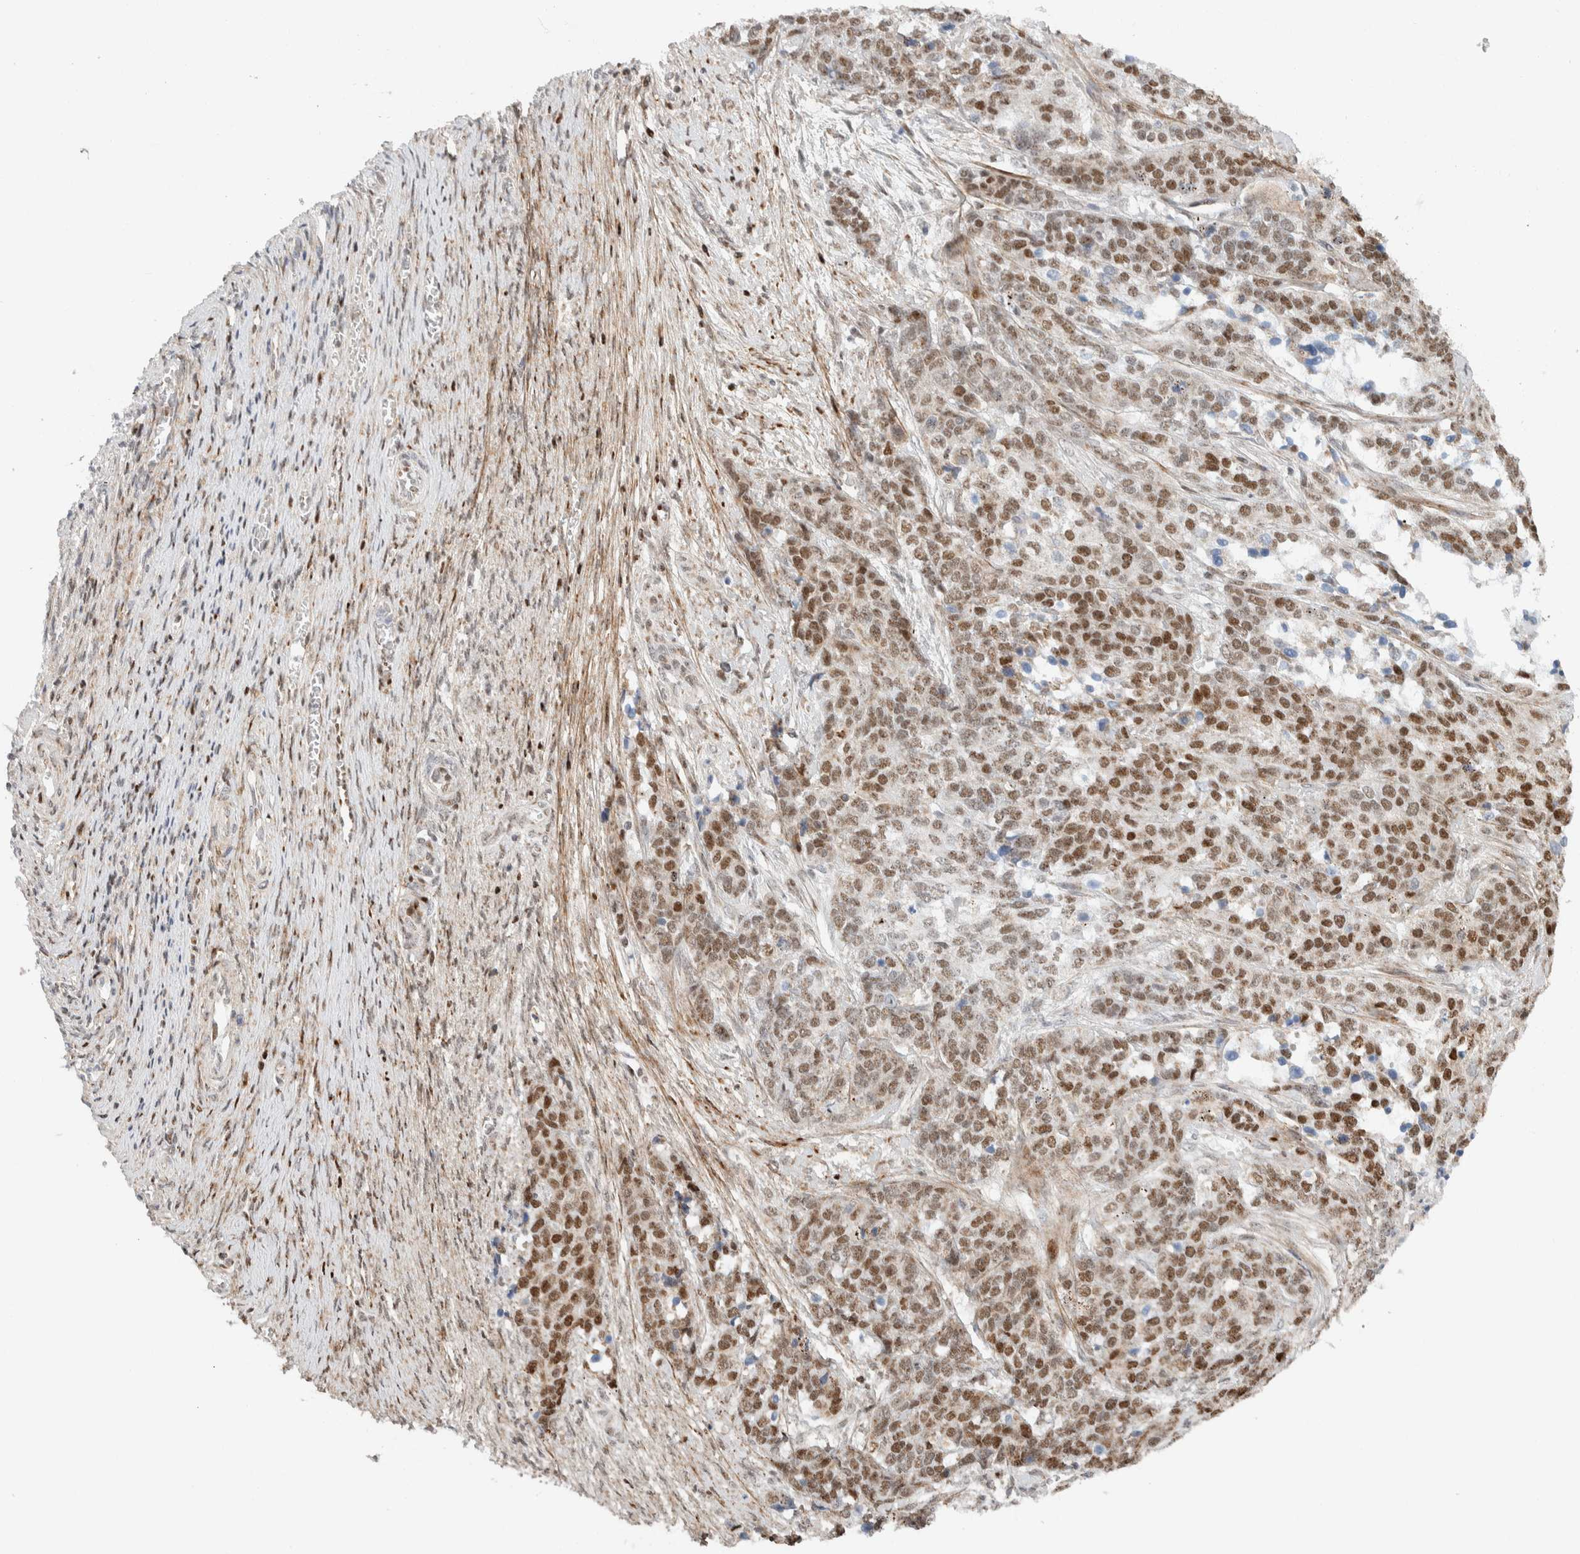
{"staining": {"intensity": "moderate", "quantity": ">75%", "location": "nuclear"}, "tissue": "ovarian cancer", "cell_type": "Tumor cells", "image_type": "cancer", "snomed": [{"axis": "morphology", "description": "Cystadenocarcinoma, serous, NOS"}, {"axis": "topography", "description": "Ovary"}], "caption": "Immunohistochemical staining of ovarian cancer shows medium levels of moderate nuclear protein staining in about >75% of tumor cells.", "gene": "TSPAN32", "patient": {"sex": "female", "age": 44}}